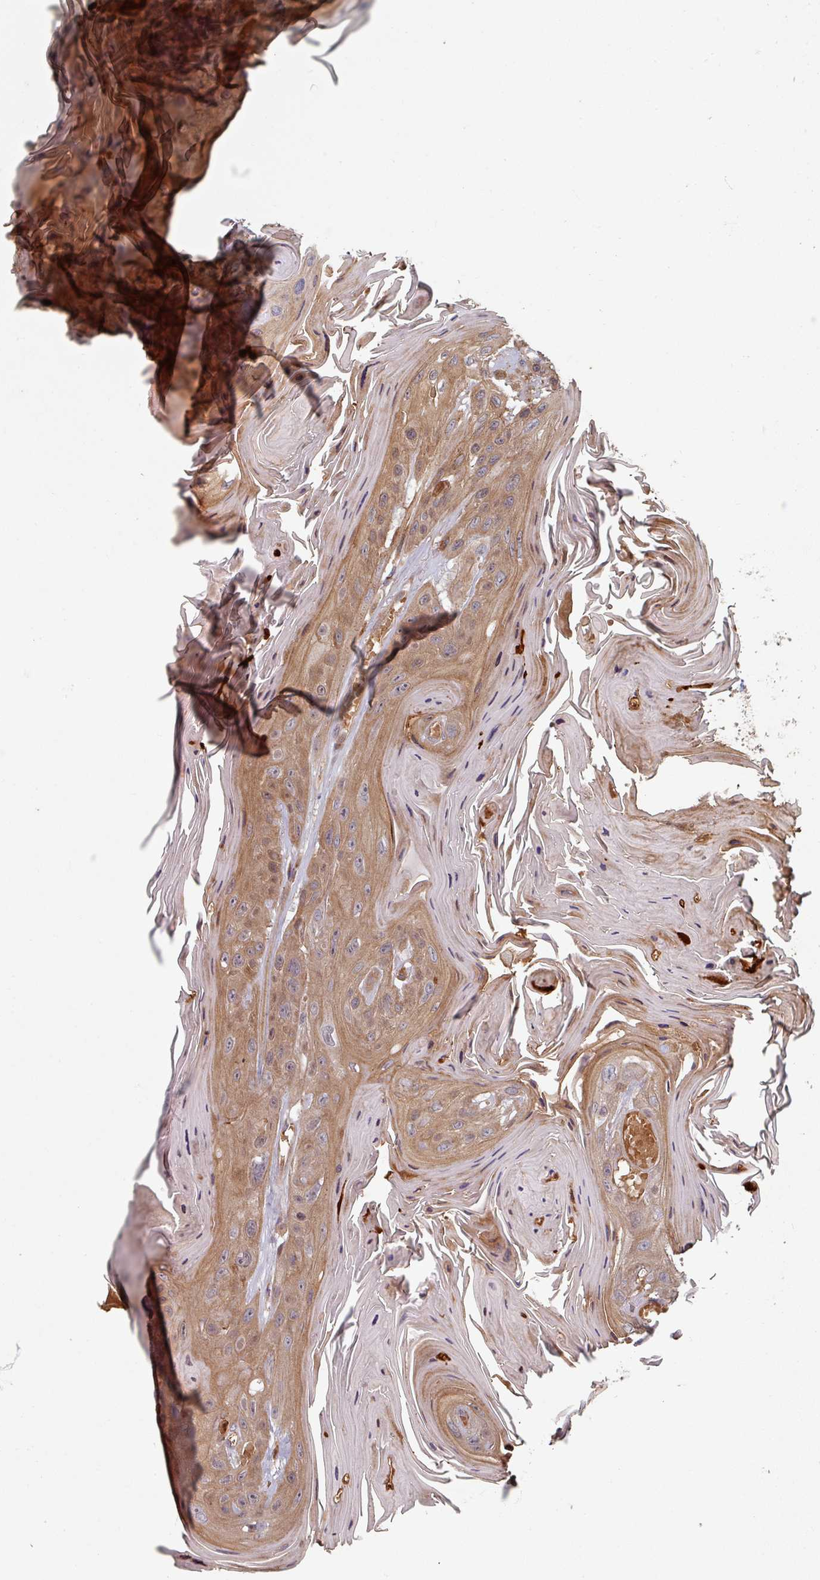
{"staining": {"intensity": "moderate", "quantity": ">75%", "location": "cytoplasmic/membranous"}, "tissue": "head and neck cancer", "cell_type": "Tumor cells", "image_type": "cancer", "snomed": [{"axis": "morphology", "description": "Squamous cell carcinoma, NOS"}, {"axis": "topography", "description": "Head-Neck"}], "caption": "DAB immunohistochemical staining of head and neck cancer (squamous cell carcinoma) shows moderate cytoplasmic/membranous protein positivity in about >75% of tumor cells. (IHC, brightfield microscopy, high magnification).", "gene": "EID1", "patient": {"sex": "female", "age": 59}}